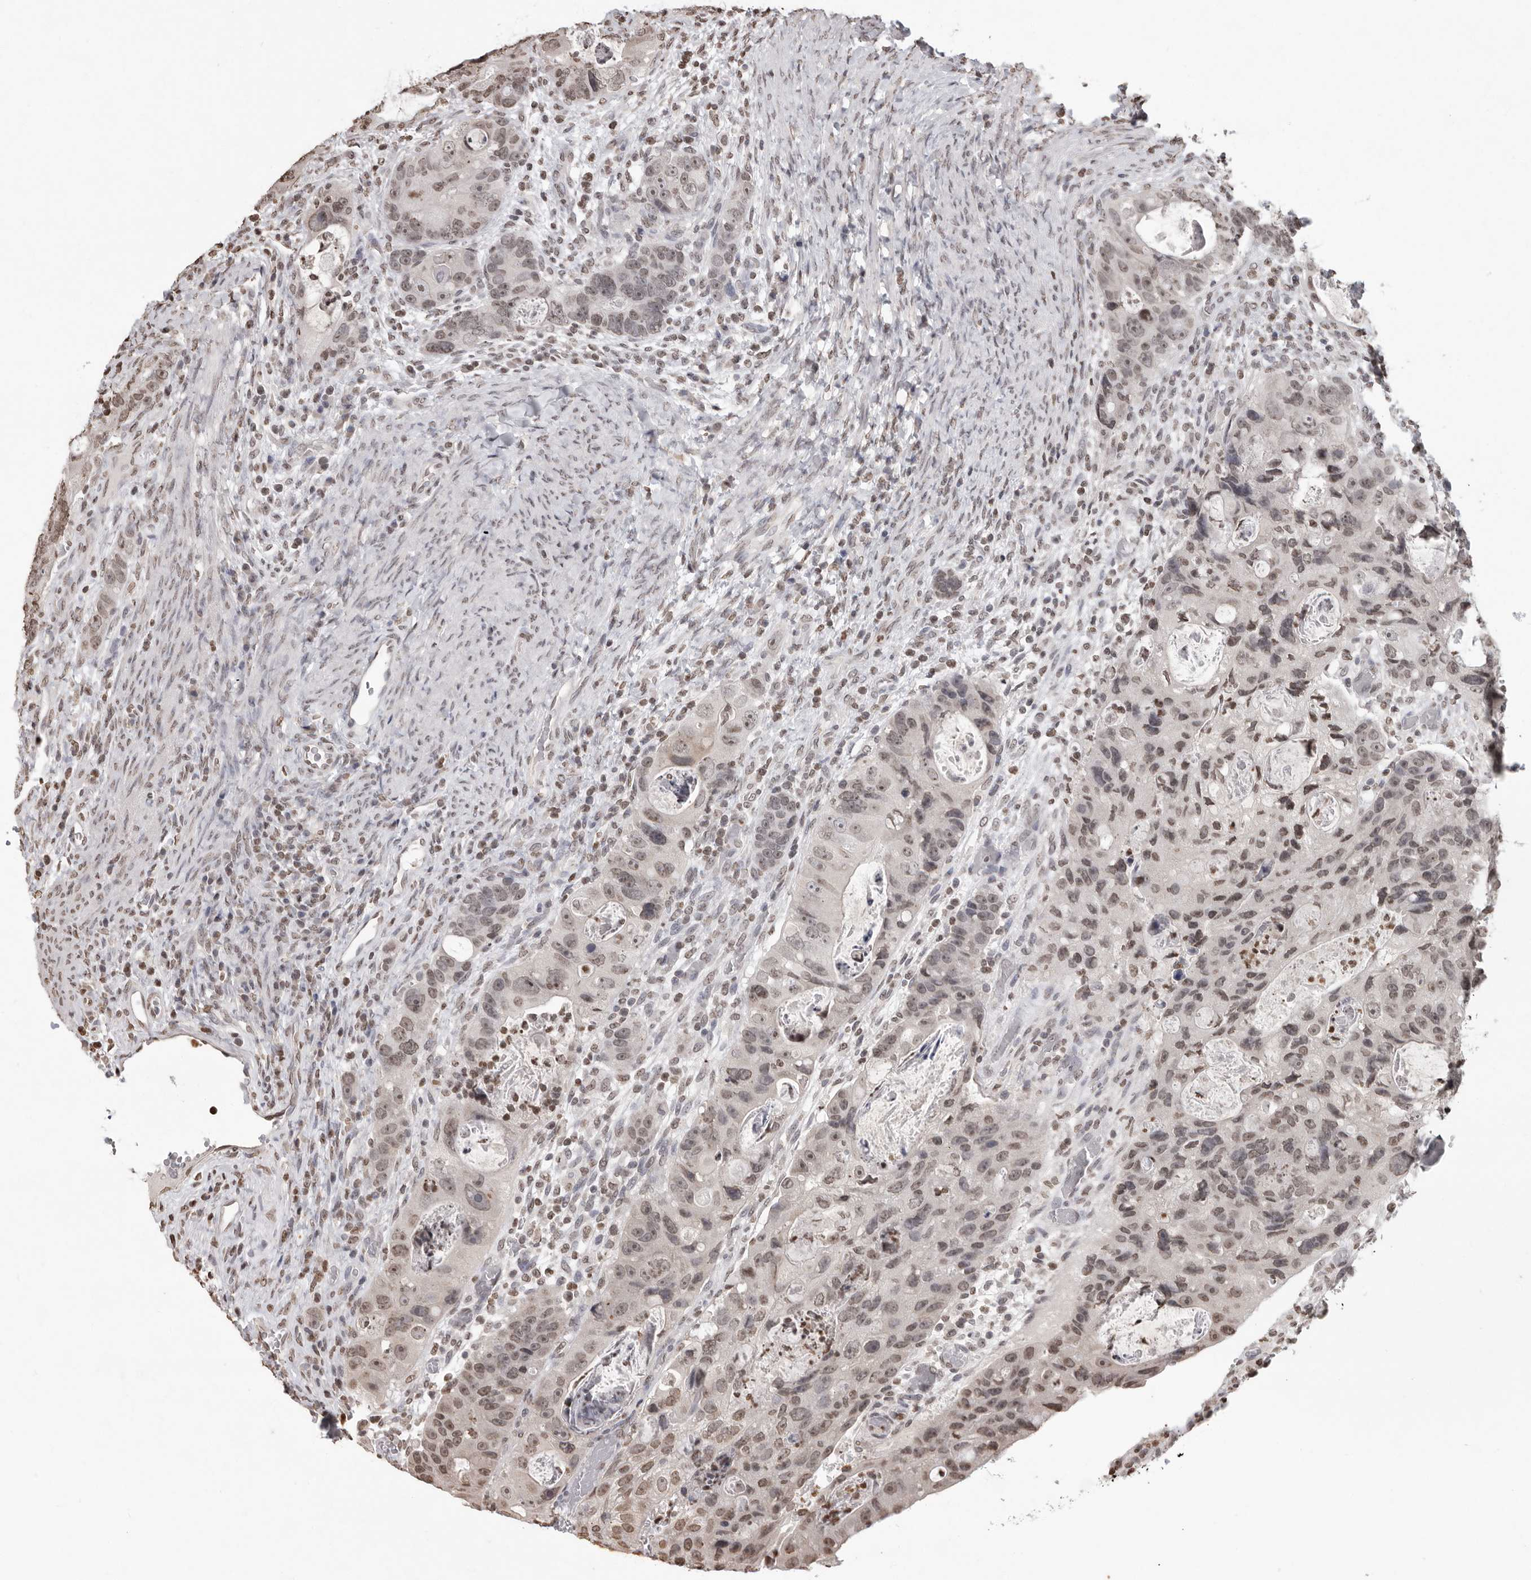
{"staining": {"intensity": "weak", "quantity": ">75%", "location": "nuclear"}, "tissue": "colorectal cancer", "cell_type": "Tumor cells", "image_type": "cancer", "snomed": [{"axis": "morphology", "description": "Adenocarcinoma, NOS"}, {"axis": "topography", "description": "Rectum"}], "caption": "This photomicrograph exhibits immunohistochemistry staining of adenocarcinoma (colorectal), with low weak nuclear positivity in about >75% of tumor cells.", "gene": "WDR45", "patient": {"sex": "male", "age": 59}}